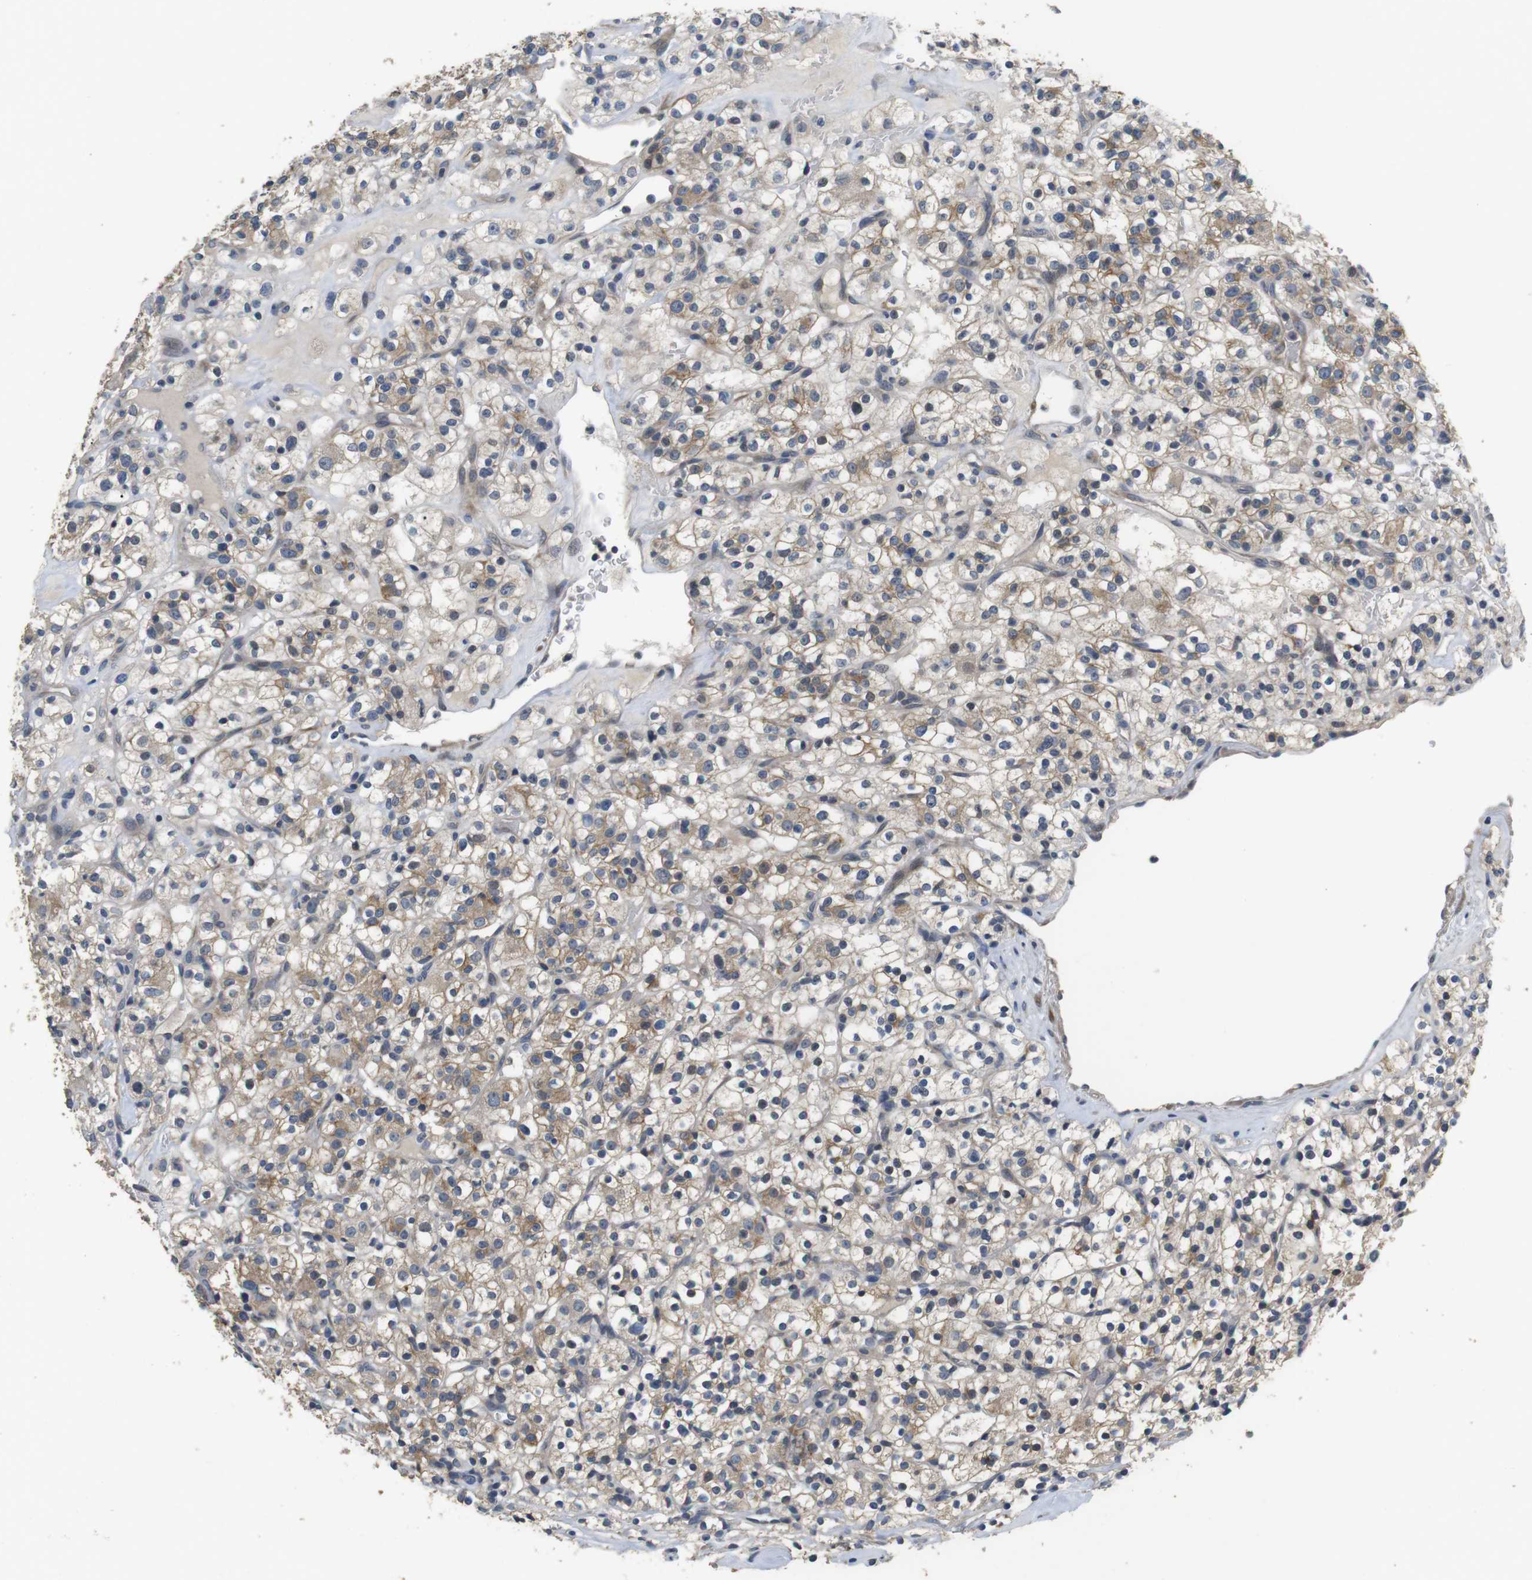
{"staining": {"intensity": "weak", "quantity": ">75%", "location": "cytoplasmic/membranous"}, "tissue": "renal cancer", "cell_type": "Tumor cells", "image_type": "cancer", "snomed": [{"axis": "morphology", "description": "Normal tissue, NOS"}, {"axis": "morphology", "description": "Adenocarcinoma, NOS"}, {"axis": "topography", "description": "Kidney"}], "caption": "Renal cancer tissue displays weak cytoplasmic/membranous expression in approximately >75% of tumor cells, visualized by immunohistochemistry. (DAB (3,3'-diaminobenzidine) IHC with brightfield microscopy, high magnification).", "gene": "ADGRL3", "patient": {"sex": "female", "age": 72}}